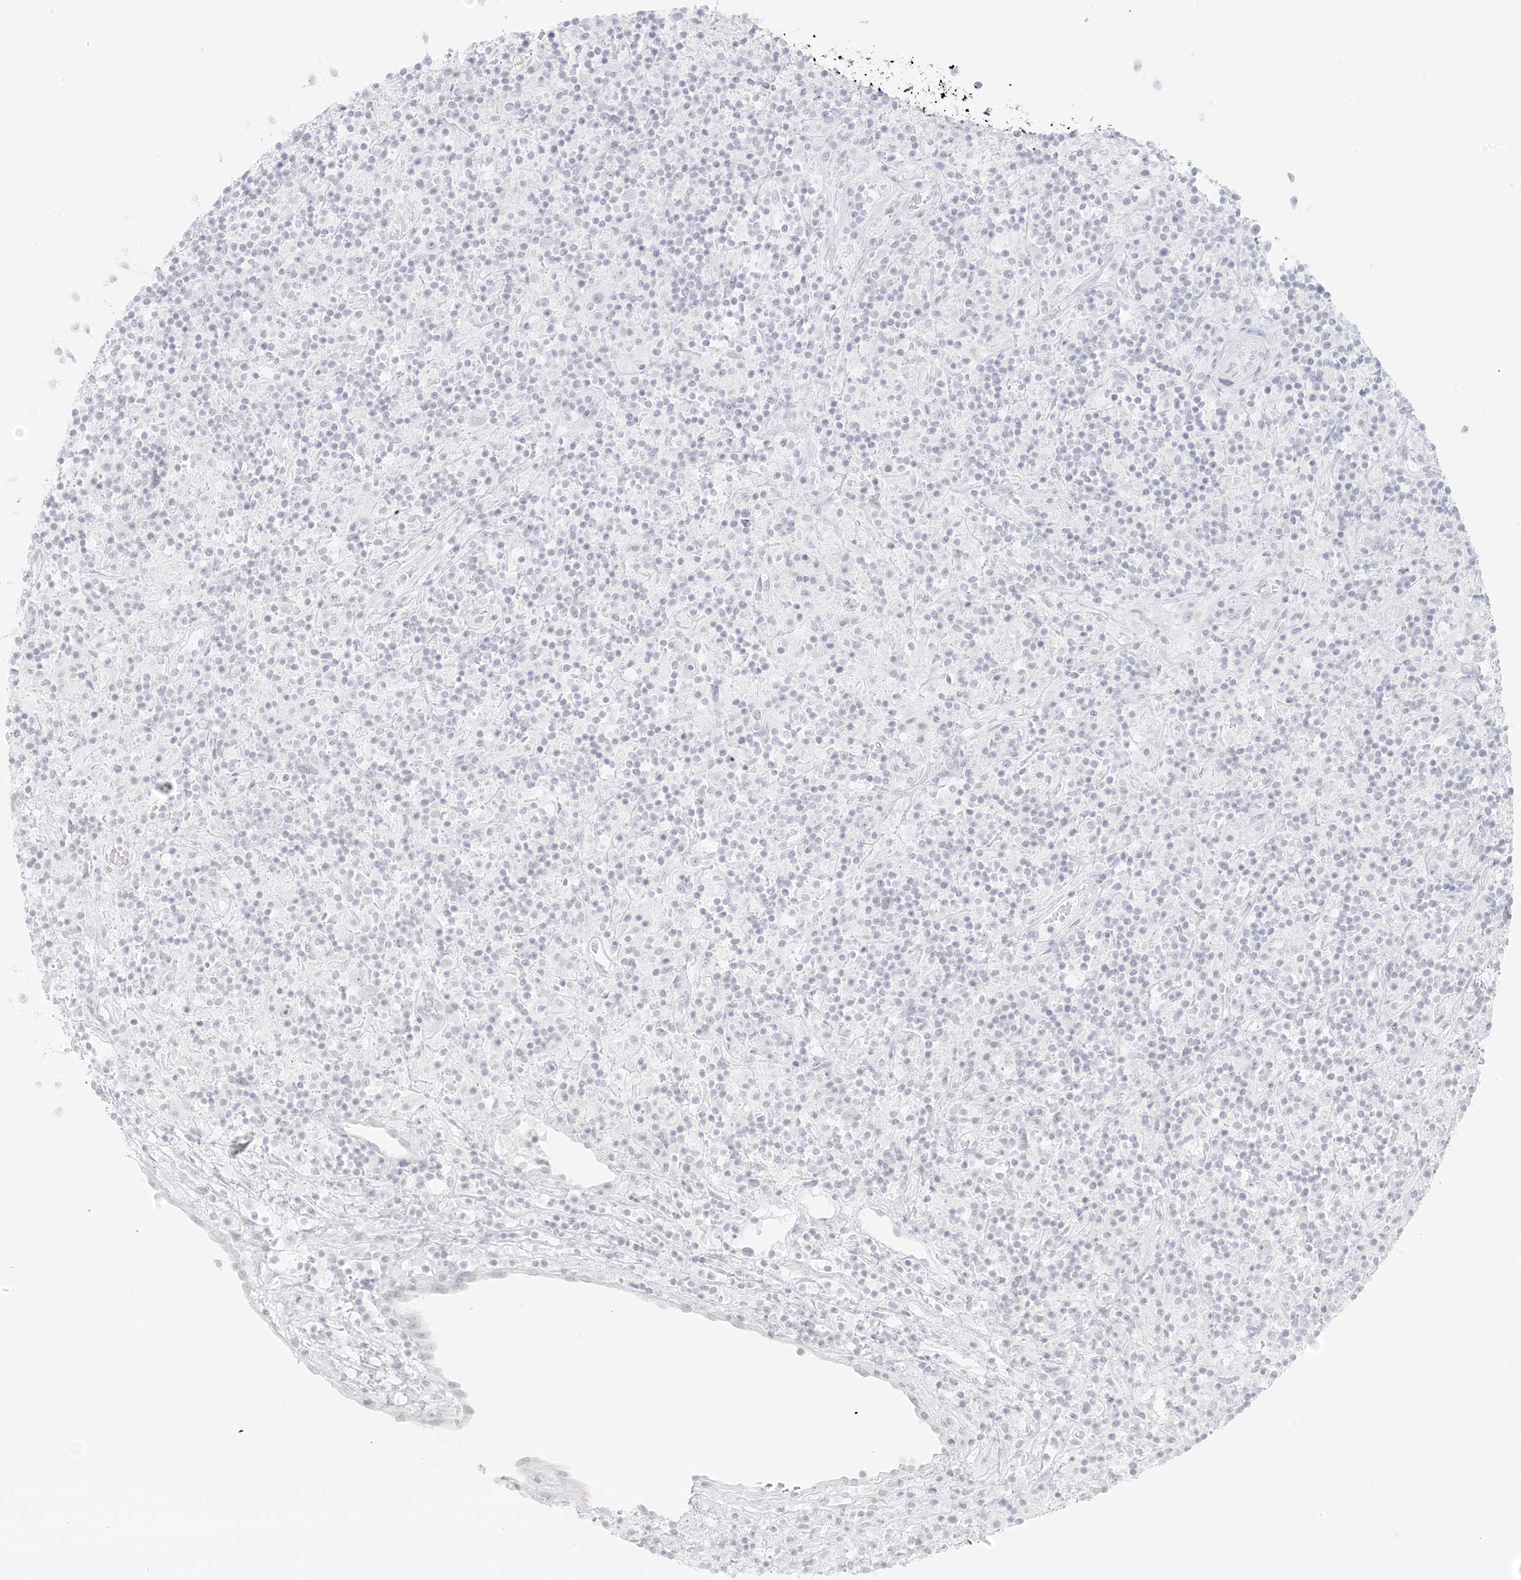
{"staining": {"intensity": "negative", "quantity": "none", "location": "none"}, "tissue": "lymphoma", "cell_type": "Tumor cells", "image_type": "cancer", "snomed": [{"axis": "morphology", "description": "Hodgkin's disease, NOS"}, {"axis": "topography", "description": "Lymph node"}], "caption": "Immunohistochemistry (IHC) micrograph of neoplastic tissue: human Hodgkin's disease stained with DAB (3,3'-diaminobenzidine) shows no significant protein positivity in tumor cells. (DAB (3,3'-diaminobenzidine) immunohistochemistry visualized using brightfield microscopy, high magnification).", "gene": "LIPT1", "patient": {"sex": "male", "age": 70}}